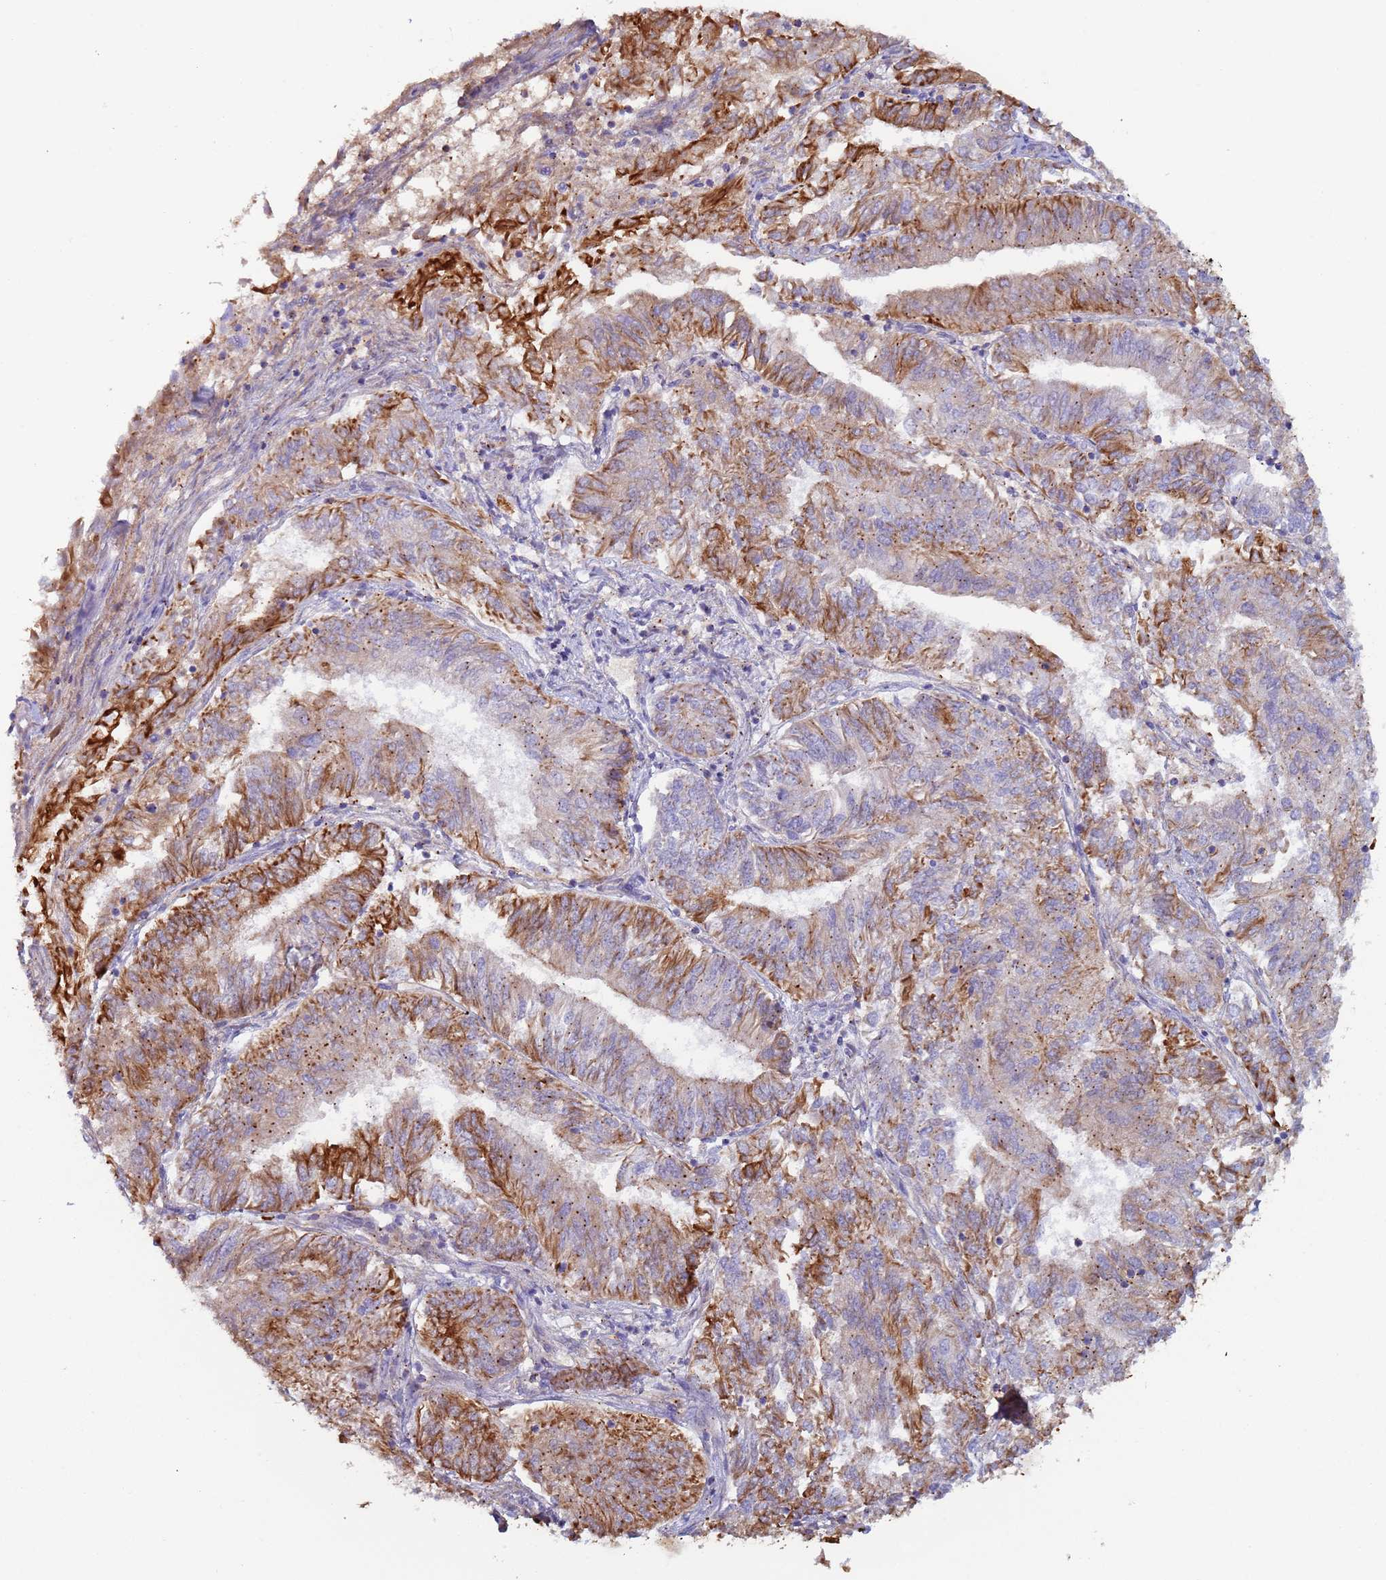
{"staining": {"intensity": "strong", "quantity": "<25%", "location": "cytoplasmic/membranous"}, "tissue": "endometrial cancer", "cell_type": "Tumor cells", "image_type": "cancer", "snomed": [{"axis": "morphology", "description": "Adenocarcinoma, NOS"}, {"axis": "topography", "description": "Endometrium"}], "caption": "DAB (3,3'-diaminobenzidine) immunohistochemical staining of human endometrial adenocarcinoma exhibits strong cytoplasmic/membranous protein expression in about <25% of tumor cells. The staining was performed using DAB, with brown indicating positive protein expression. Nuclei are stained blue with hematoxylin.", "gene": "CYSLTR2", "patient": {"sex": "female", "age": 58}}